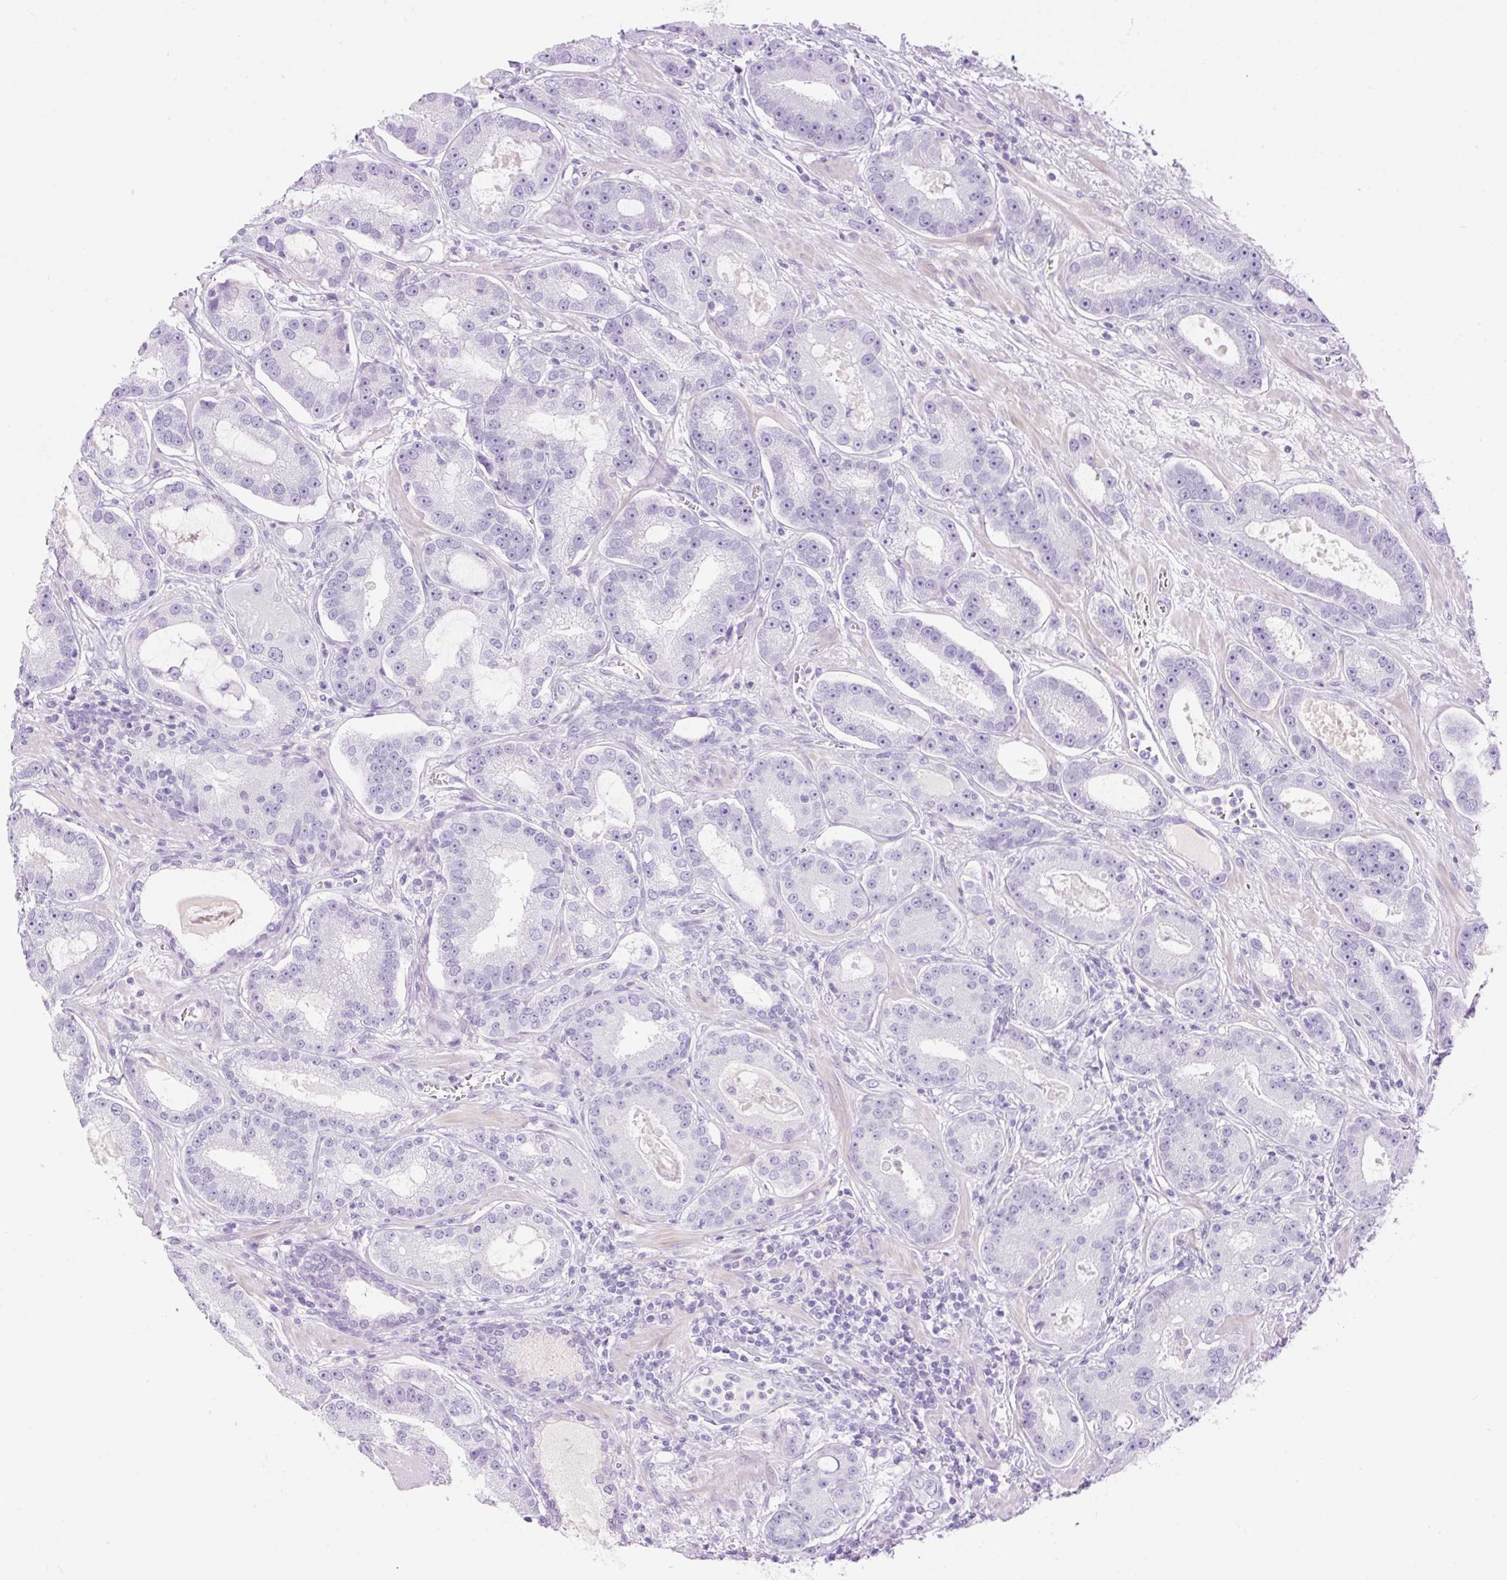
{"staining": {"intensity": "negative", "quantity": "none", "location": "none"}, "tissue": "prostate cancer", "cell_type": "Tumor cells", "image_type": "cancer", "snomed": [{"axis": "morphology", "description": "Adenocarcinoma, High grade"}, {"axis": "topography", "description": "Prostate"}], "caption": "Immunohistochemistry (IHC) image of neoplastic tissue: prostate cancer (adenocarcinoma (high-grade)) stained with DAB displays no significant protein staining in tumor cells.", "gene": "PALM3", "patient": {"sex": "male", "age": 65}}